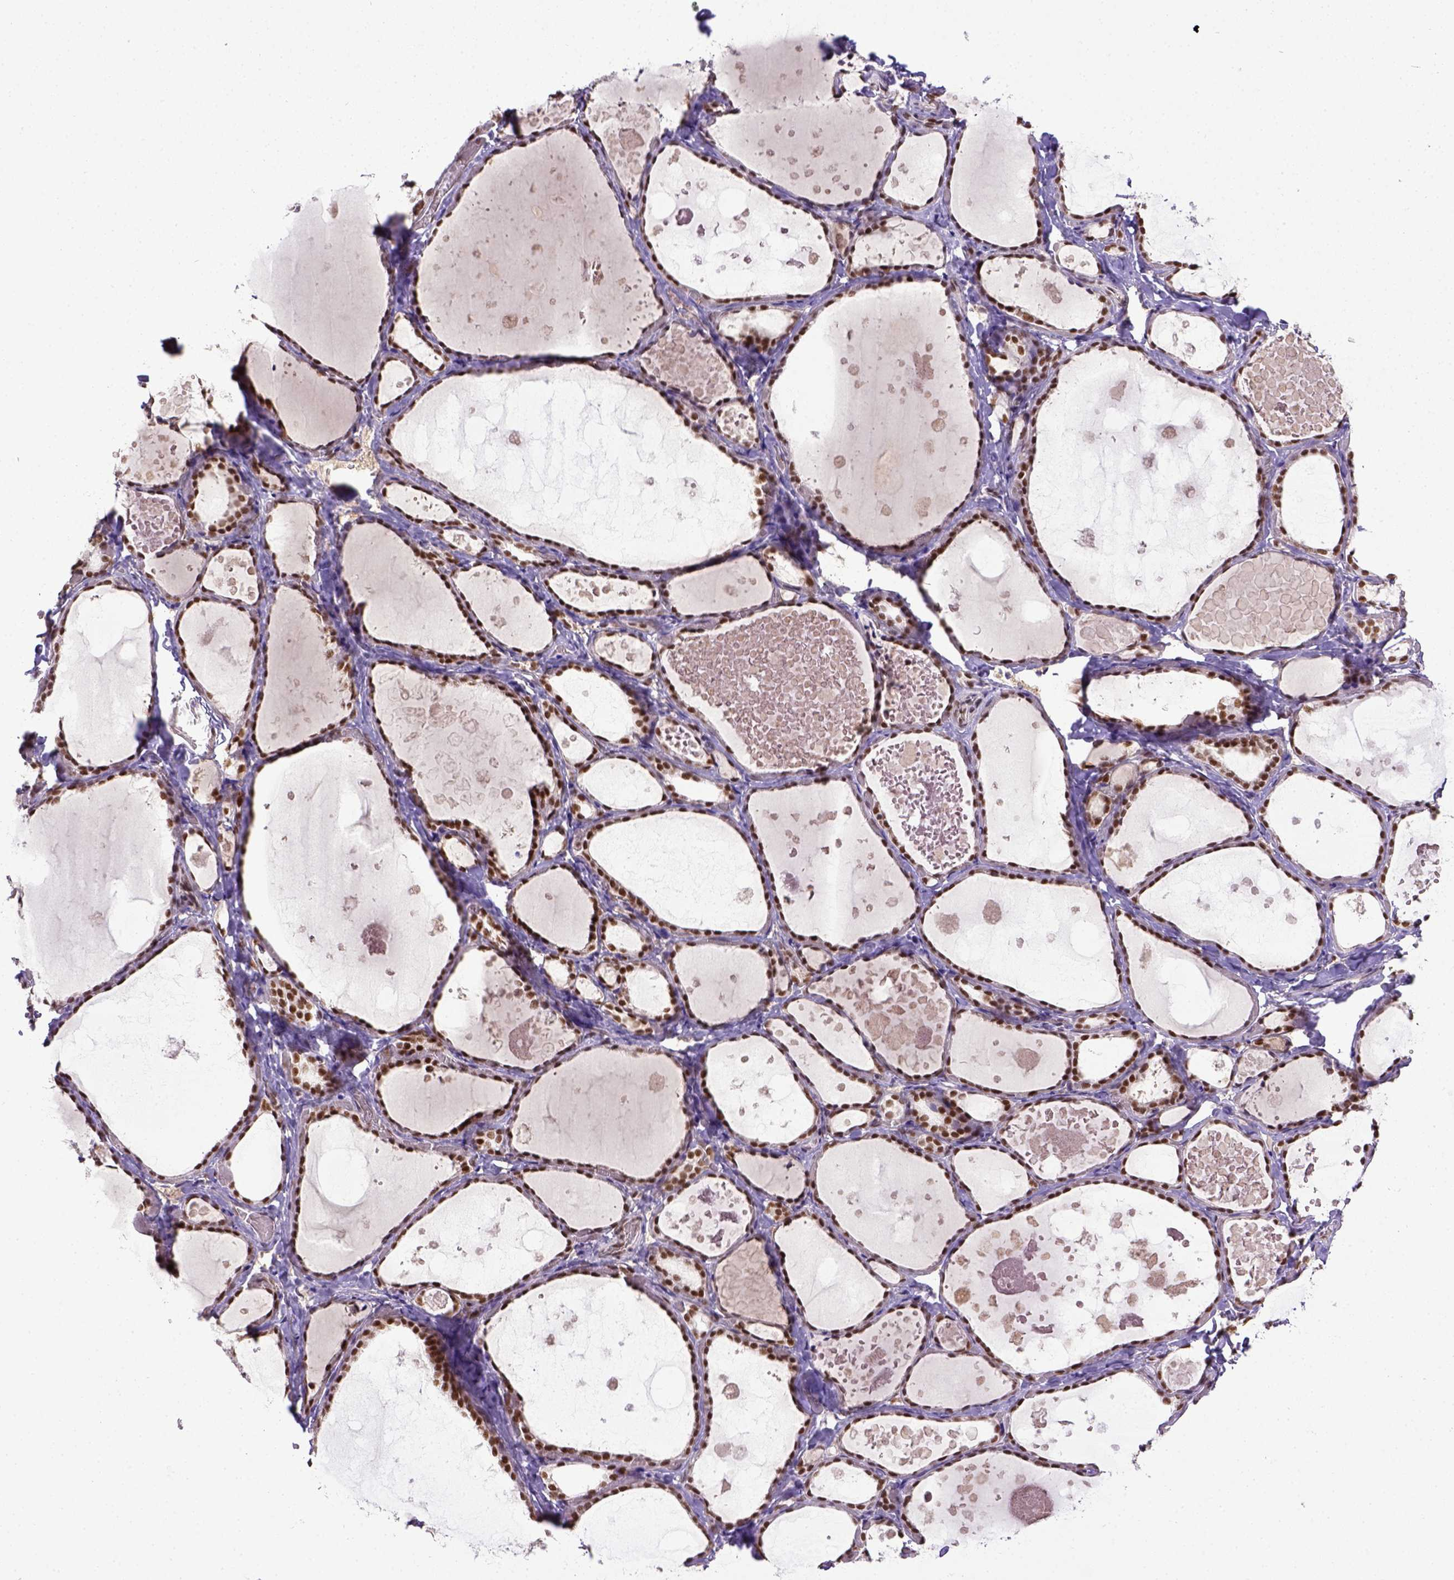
{"staining": {"intensity": "strong", "quantity": ">75%", "location": "nuclear"}, "tissue": "thyroid gland", "cell_type": "Glandular cells", "image_type": "normal", "snomed": [{"axis": "morphology", "description": "Normal tissue, NOS"}, {"axis": "topography", "description": "Thyroid gland"}], "caption": "IHC of normal thyroid gland reveals high levels of strong nuclear positivity in approximately >75% of glandular cells. (Stains: DAB (3,3'-diaminobenzidine) in brown, nuclei in blue, Microscopy: brightfield microscopy at high magnification).", "gene": "ERCC1", "patient": {"sex": "female", "age": 56}}